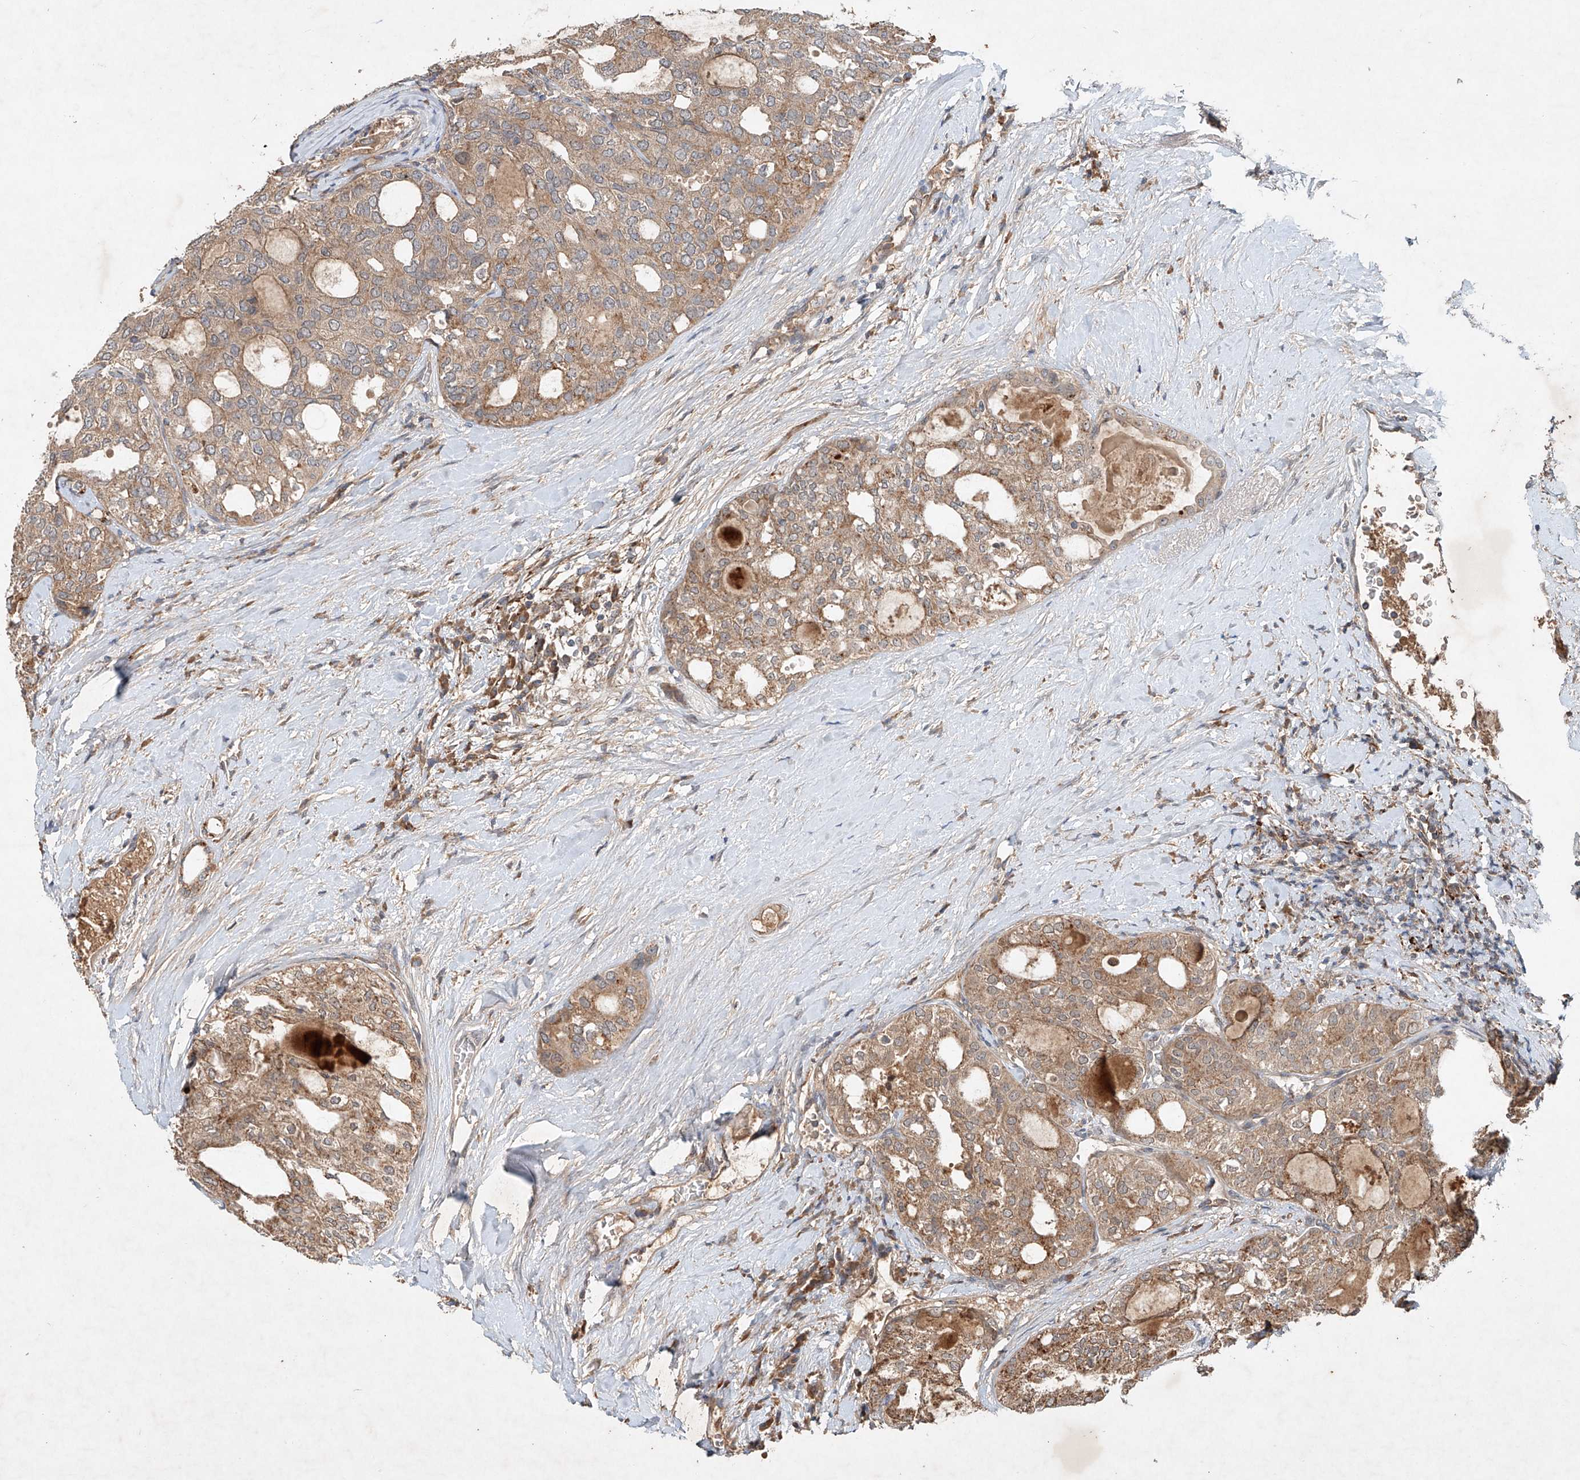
{"staining": {"intensity": "moderate", "quantity": ">75%", "location": "cytoplasmic/membranous"}, "tissue": "thyroid cancer", "cell_type": "Tumor cells", "image_type": "cancer", "snomed": [{"axis": "morphology", "description": "Follicular adenoma carcinoma, NOS"}, {"axis": "topography", "description": "Thyroid gland"}], "caption": "Immunohistochemical staining of follicular adenoma carcinoma (thyroid) shows medium levels of moderate cytoplasmic/membranous protein positivity in about >75% of tumor cells.", "gene": "IER5", "patient": {"sex": "male", "age": 75}}